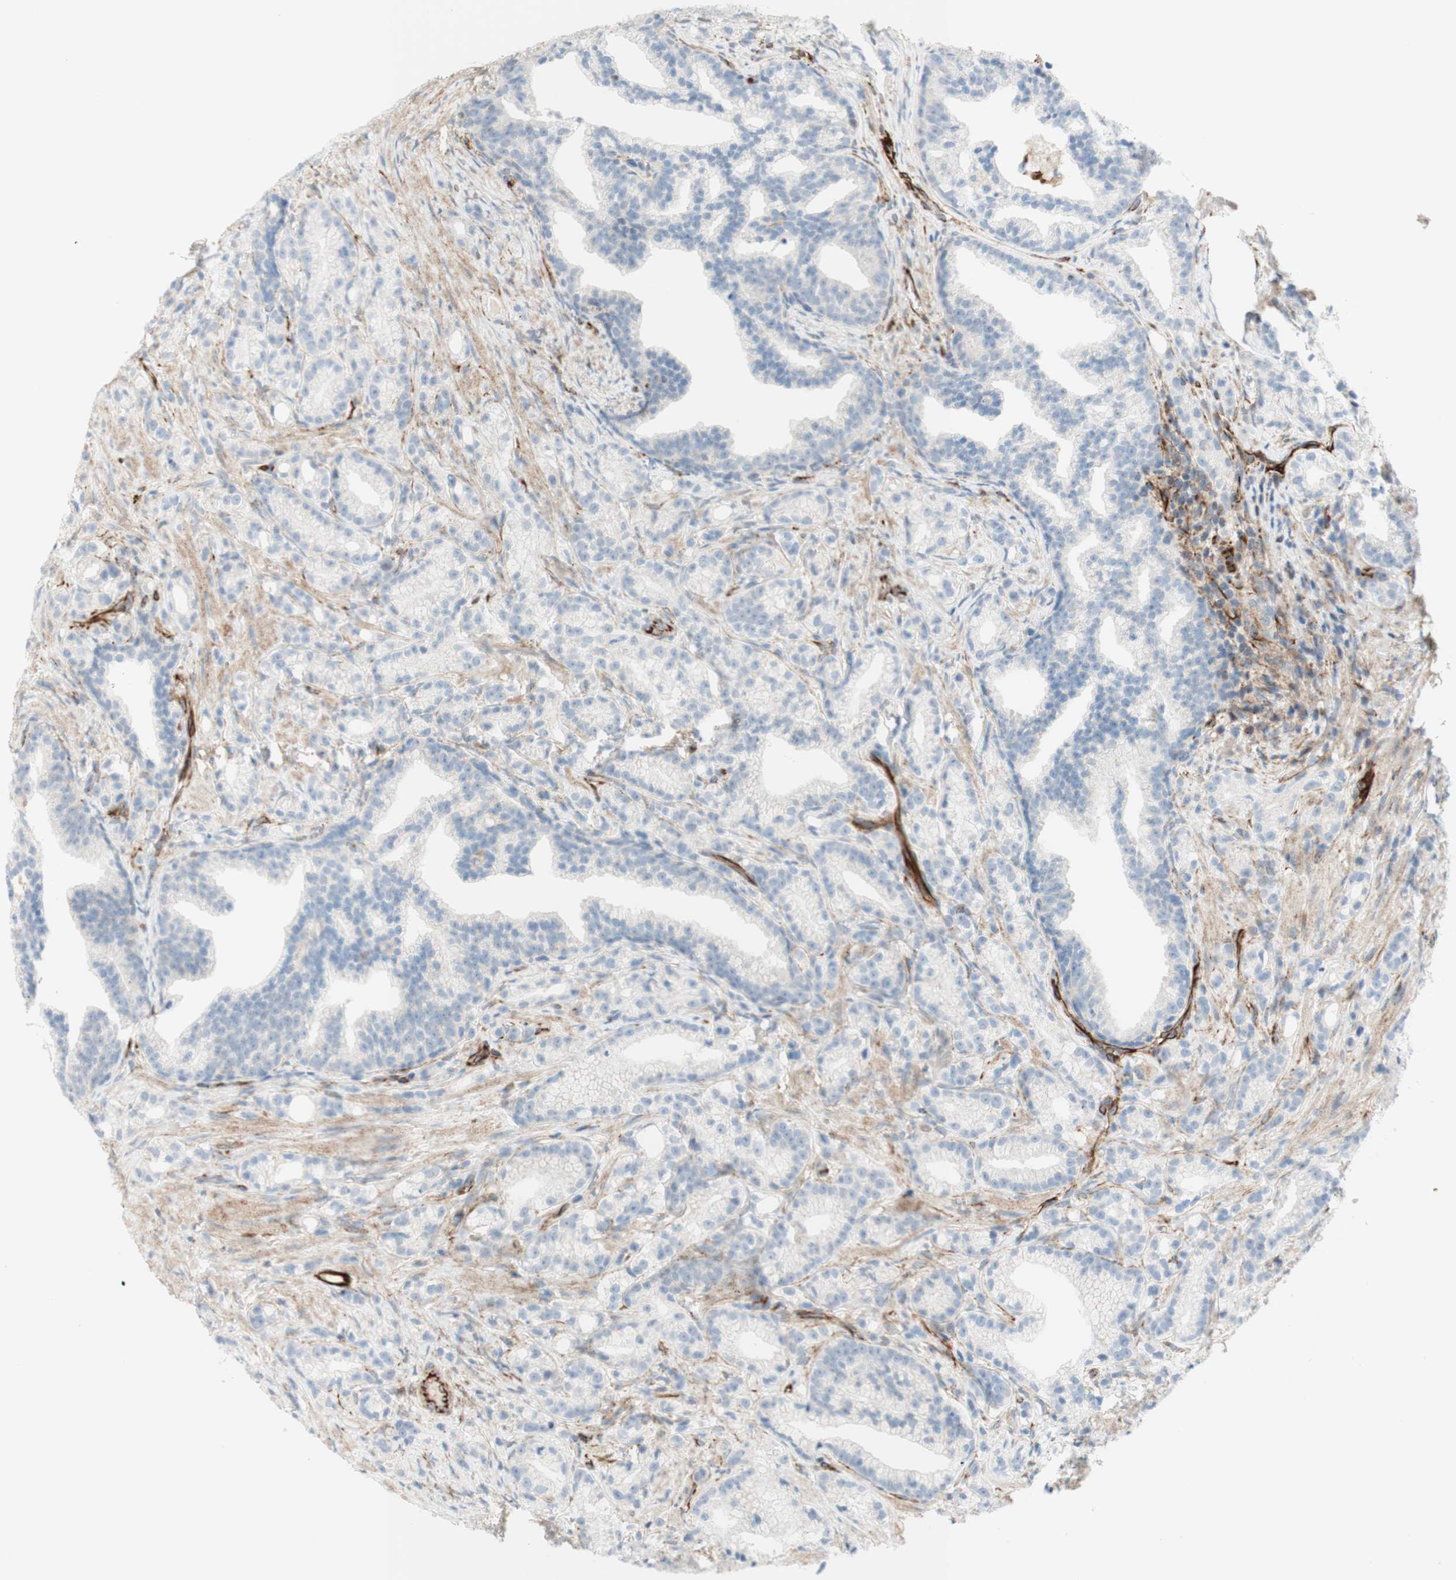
{"staining": {"intensity": "negative", "quantity": "none", "location": "none"}, "tissue": "prostate cancer", "cell_type": "Tumor cells", "image_type": "cancer", "snomed": [{"axis": "morphology", "description": "Adenocarcinoma, Low grade"}, {"axis": "topography", "description": "Prostate"}], "caption": "Tumor cells are negative for protein expression in human prostate low-grade adenocarcinoma.", "gene": "POU2AF1", "patient": {"sex": "male", "age": 89}}